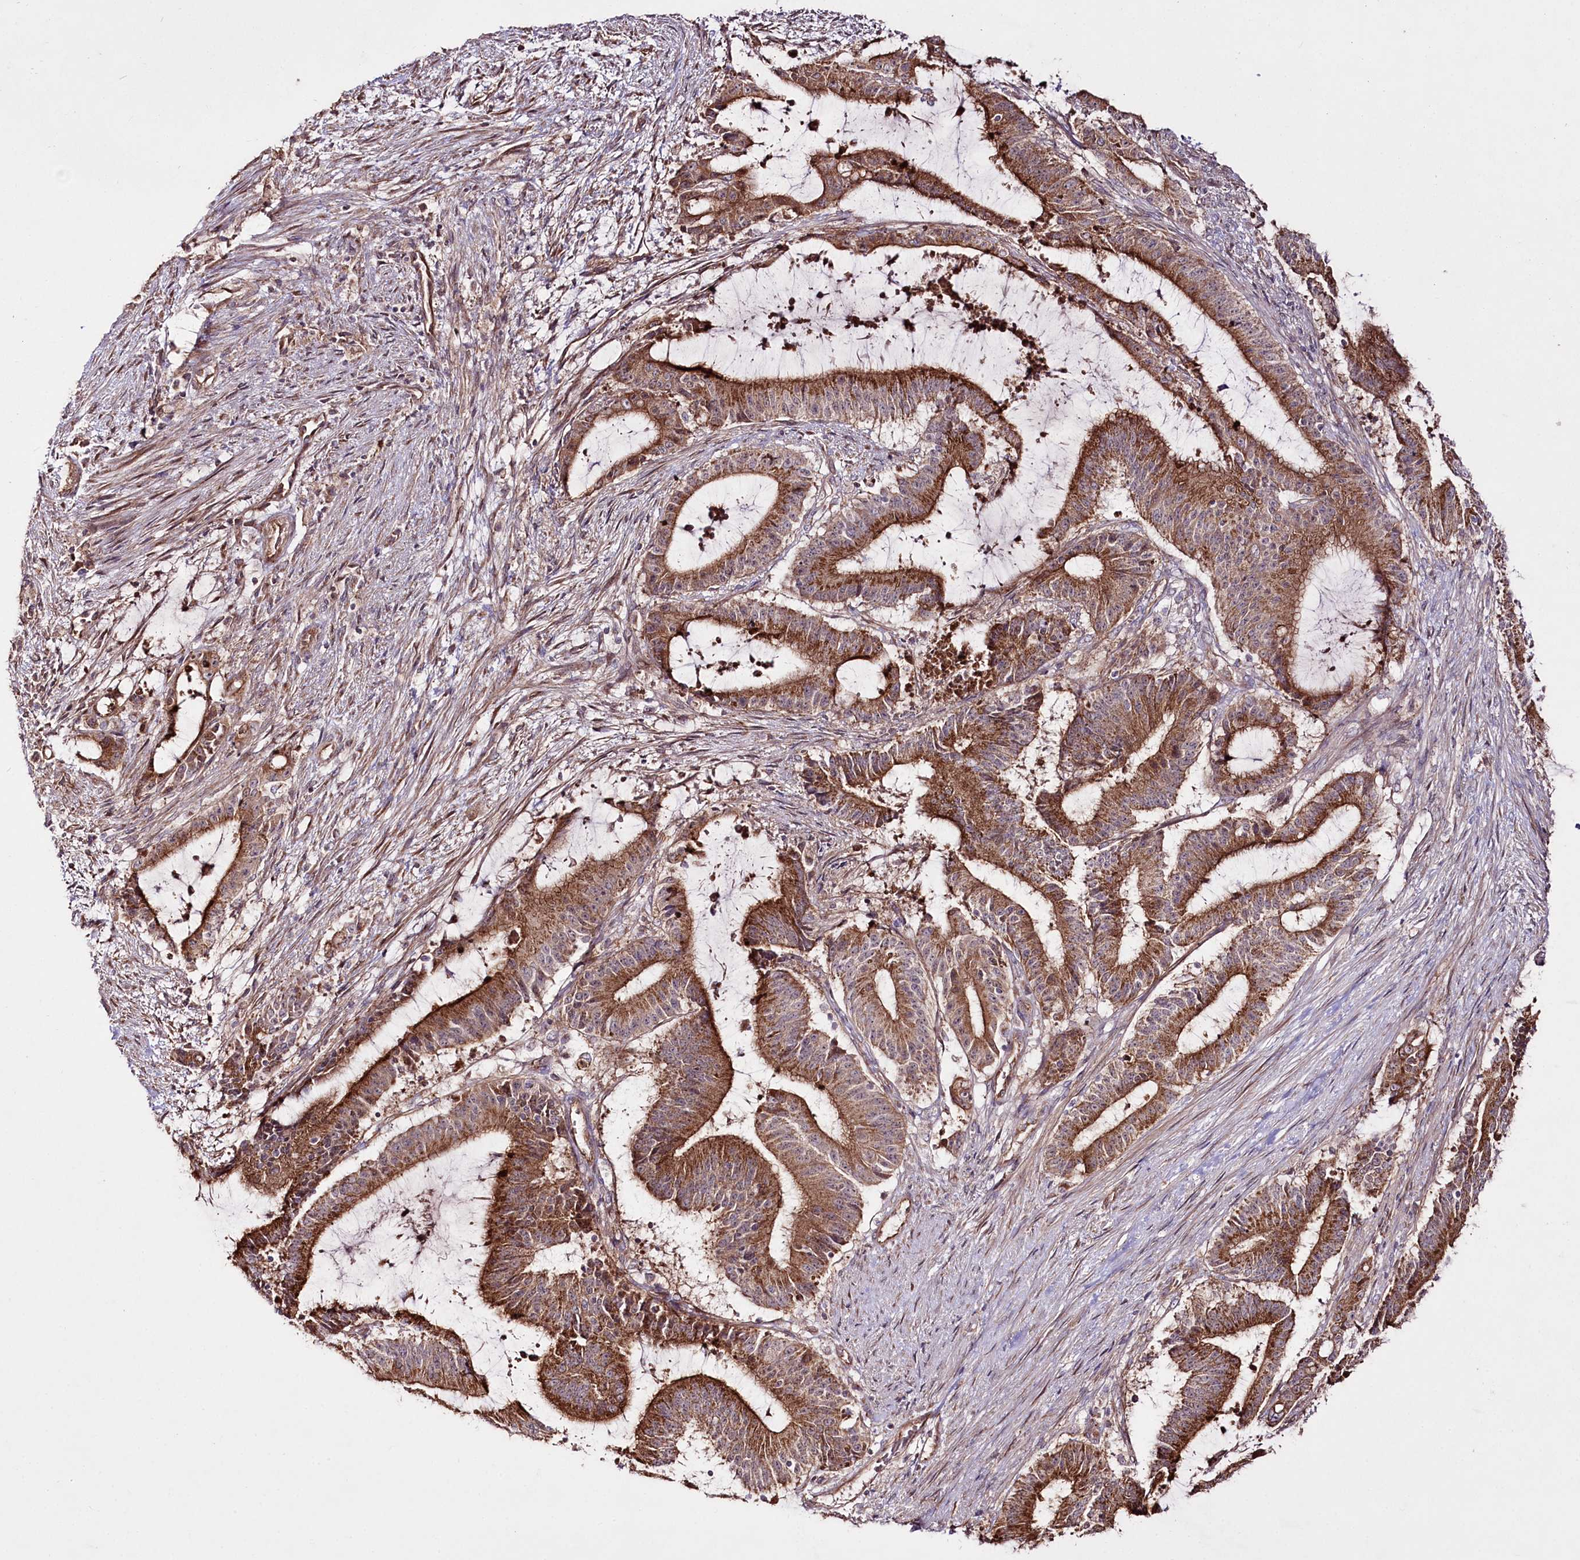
{"staining": {"intensity": "moderate", "quantity": ">75%", "location": "cytoplasmic/membranous"}, "tissue": "liver cancer", "cell_type": "Tumor cells", "image_type": "cancer", "snomed": [{"axis": "morphology", "description": "Normal tissue, NOS"}, {"axis": "morphology", "description": "Cholangiocarcinoma"}, {"axis": "topography", "description": "Liver"}, {"axis": "topography", "description": "Peripheral nerve tissue"}], "caption": "A brown stain shows moderate cytoplasmic/membranous expression of a protein in liver cholangiocarcinoma tumor cells. The protein is stained brown, and the nuclei are stained in blue (DAB (3,3'-diaminobenzidine) IHC with brightfield microscopy, high magnification).", "gene": "REXO2", "patient": {"sex": "female", "age": 73}}